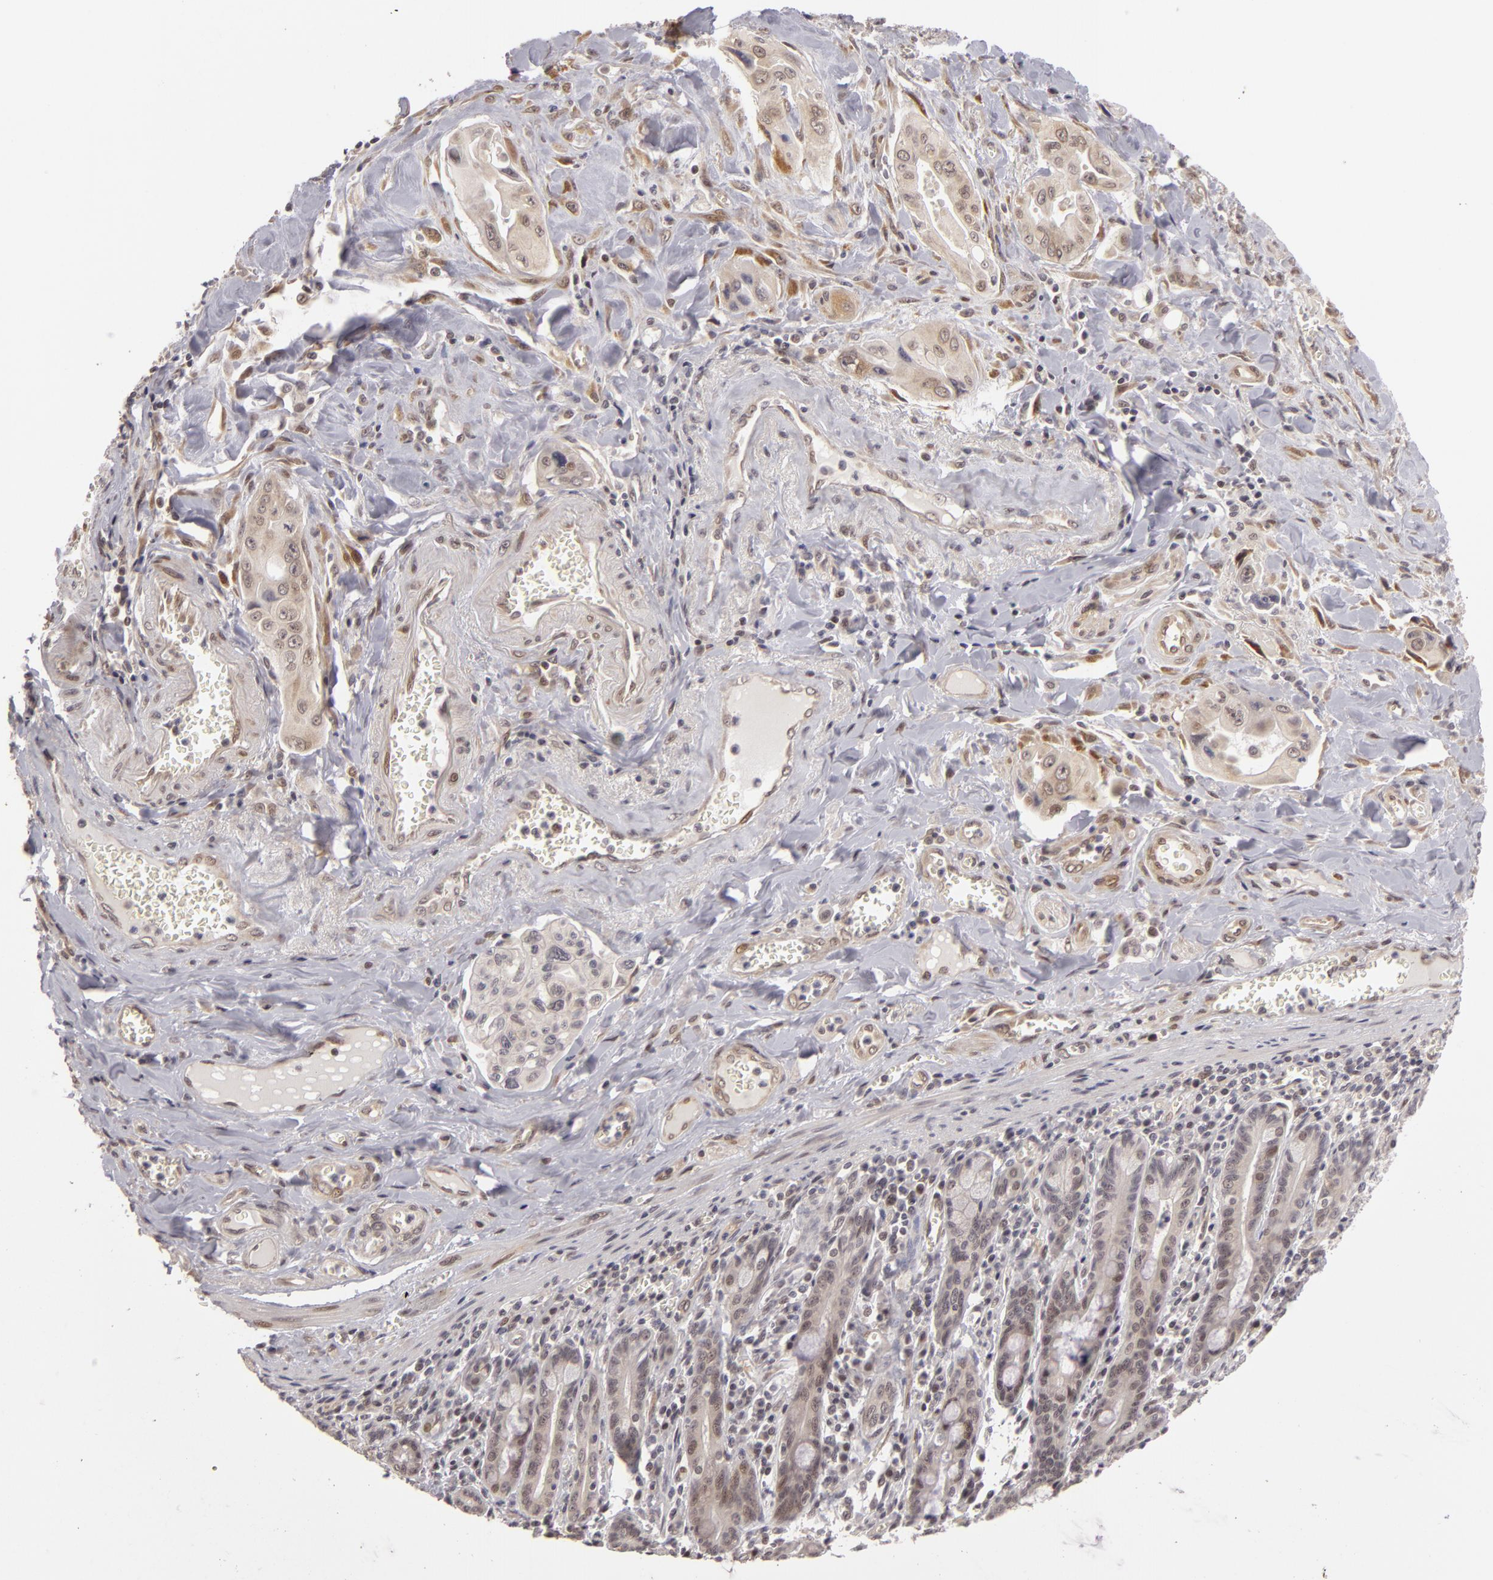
{"staining": {"intensity": "weak", "quantity": "<25%", "location": "cytoplasmic/membranous,nuclear"}, "tissue": "pancreatic cancer", "cell_type": "Tumor cells", "image_type": "cancer", "snomed": [{"axis": "morphology", "description": "Adenocarcinoma, NOS"}, {"axis": "topography", "description": "Pancreas"}], "caption": "DAB immunohistochemical staining of adenocarcinoma (pancreatic) shows no significant positivity in tumor cells.", "gene": "ZNF133", "patient": {"sex": "male", "age": 77}}